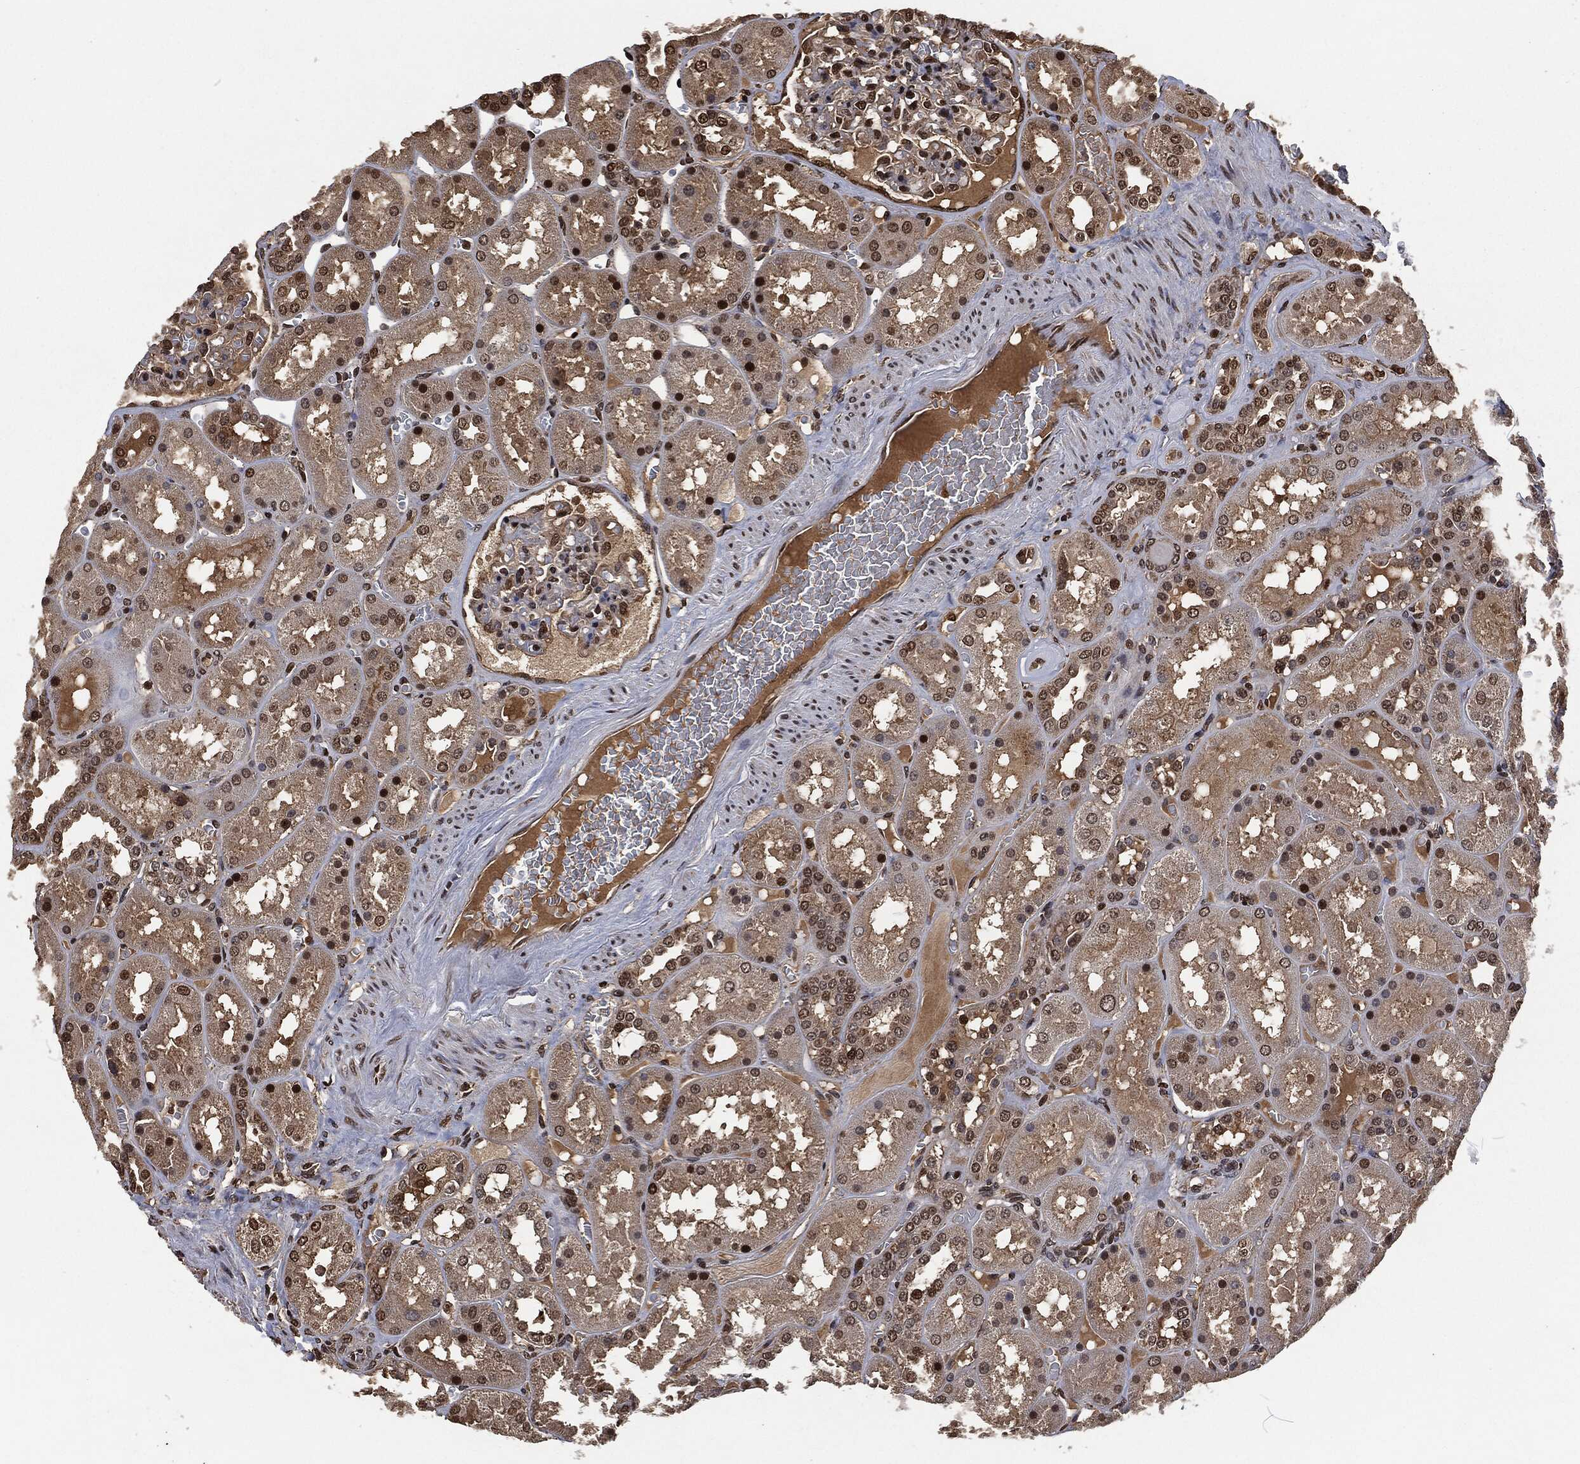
{"staining": {"intensity": "strong", "quantity": ">75%", "location": "nuclear"}, "tissue": "kidney", "cell_type": "Cells in glomeruli", "image_type": "normal", "snomed": [{"axis": "morphology", "description": "Normal tissue, NOS"}, {"axis": "topography", "description": "Kidney"}], "caption": "Brown immunohistochemical staining in benign kidney demonstrates strong nuclear staining in approximately >75% of cells in glomeruli. The protein is stained brown, and the nuclei are stained in blue (DAB IHC with brightfield microscopy, high magnification).", "gene": "SNAI1", "patient": {"sex": "male", "age": 73}}